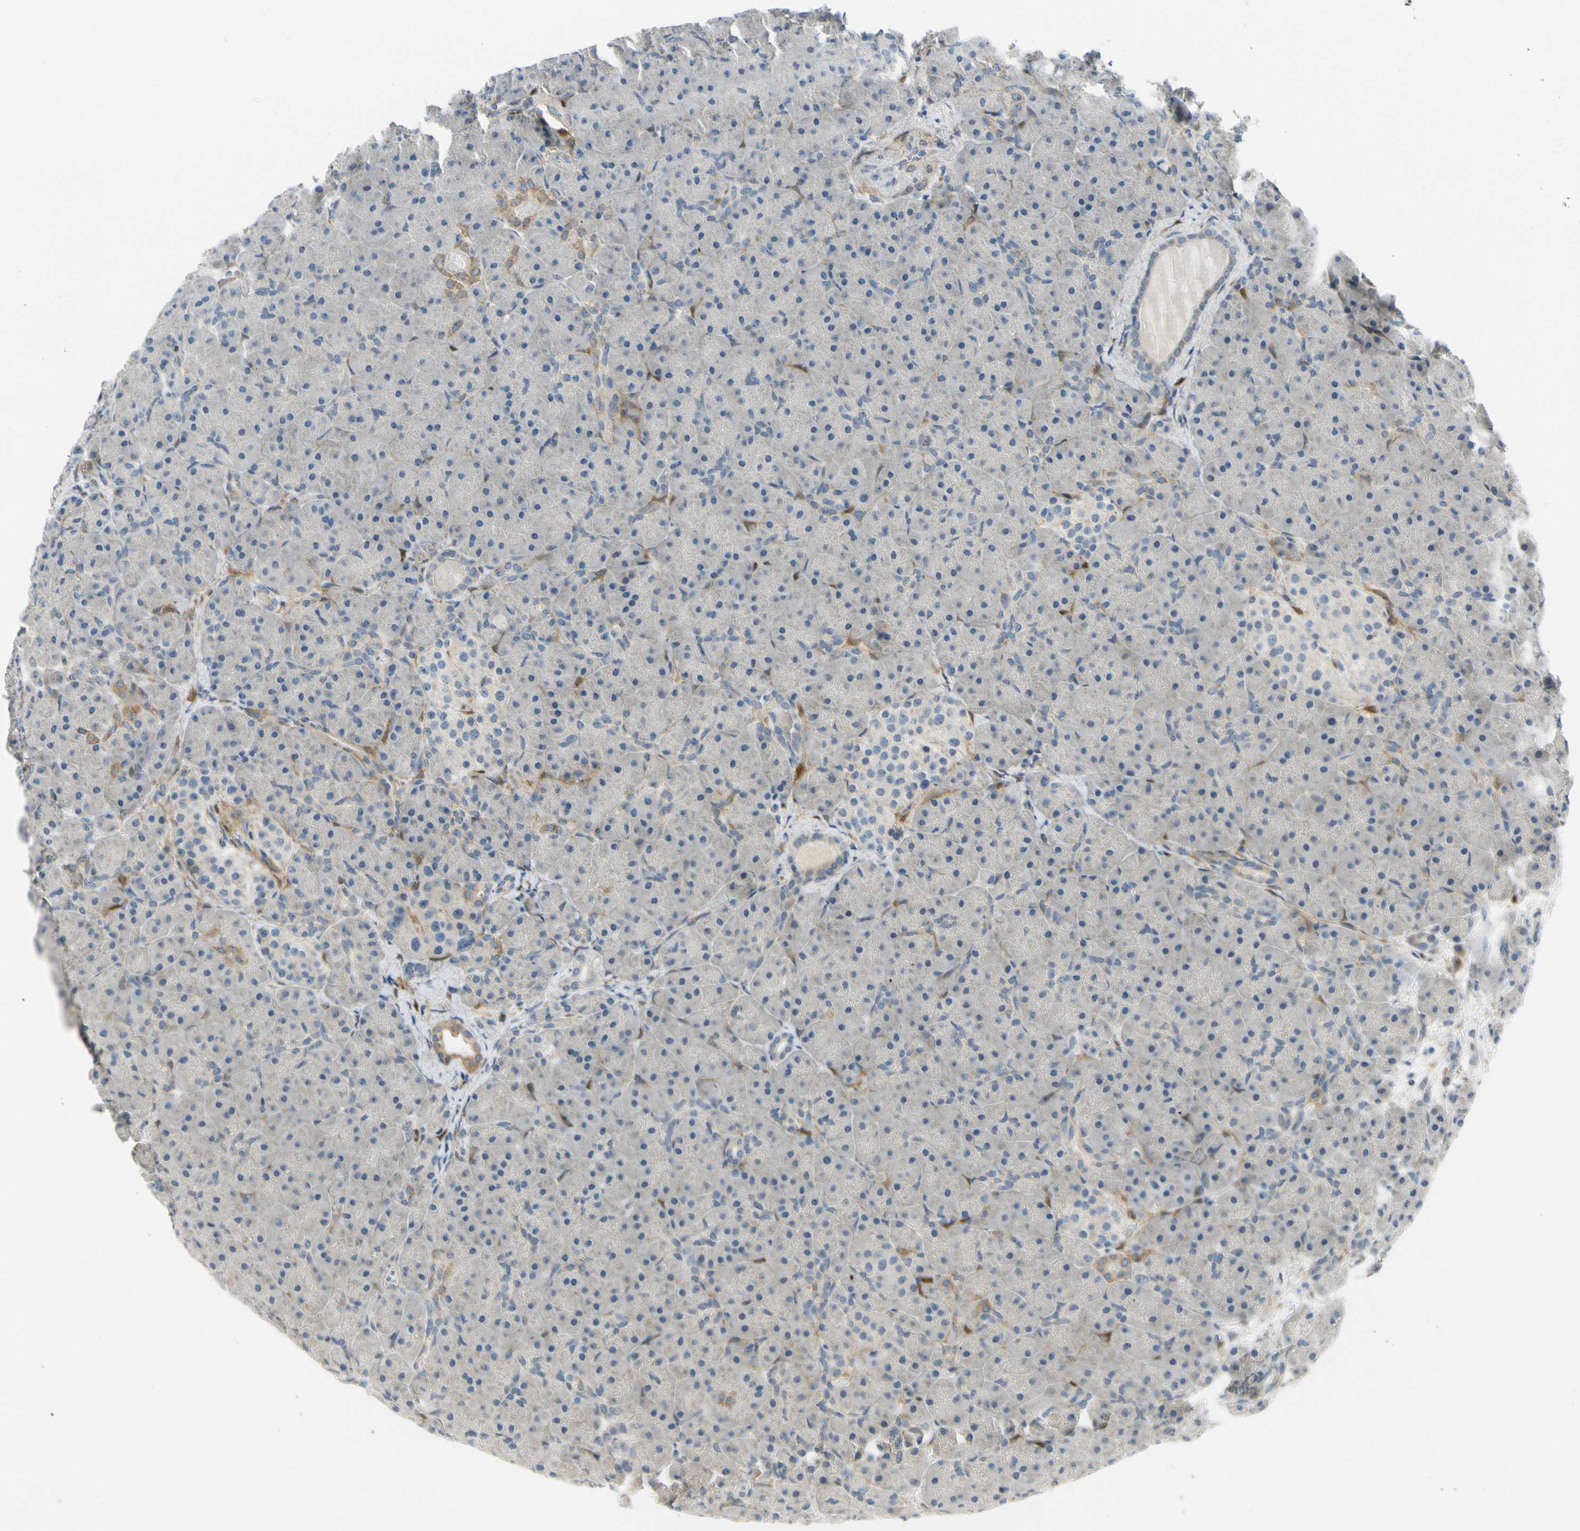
{"staining": {"intensity": "negative", "quantity": "none", "location": "none"}, "tissue": "pancreas", "cell_type": "Exocrine glandular cells", "image_type": "normal", "snomed": [{"axis": "morphology", "description": "Normal tissue, NOS"}, {"axis": "topography", "description": "Pancreas"}], "caption": "DAB immunohistochemical staining of normal human pancreas demonstrates no significant positivity in exocrine glandular cells. (DAB immunohistochemistry visualized using brightfield microscopy, high magnification).", "gene": "FHL2", "patient": {"sex": "male", "age": 66}}